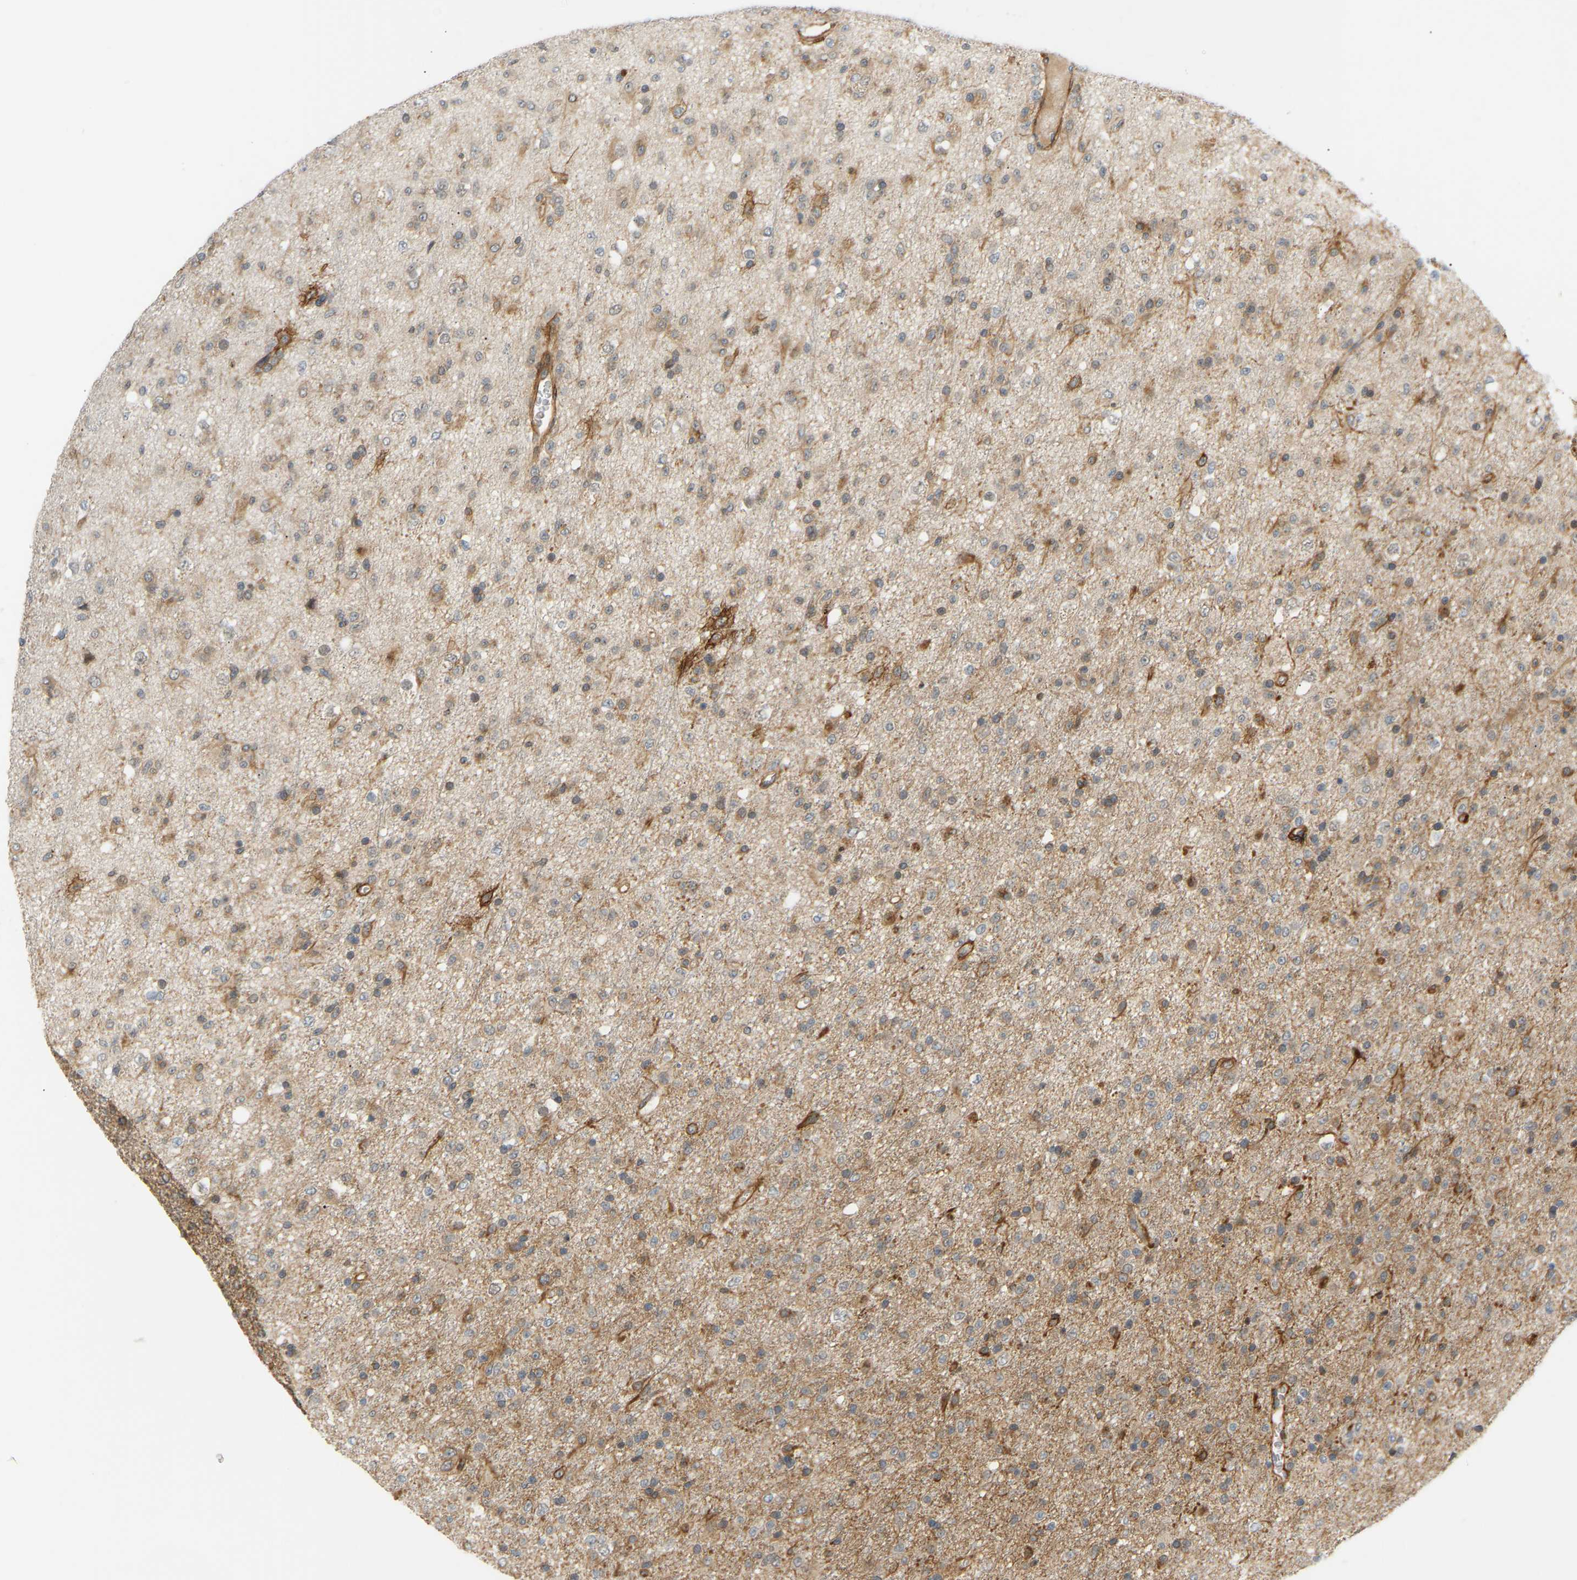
{"staining": {"intensity": "moderate", "quantity": "25%-75%", "location": "cytoplasmic/membranous"}, "tissue": "glioma", "cell_type": "Tumor cells", "image_type": "cancer", "snomed": [{"axis": "morphology", "description": "Glioma, malignant, Low grade"}, {"axis": "topography", "description": "Brain"}], "caption": "Immunohistochemistry (IHC) photomicrograph of neoplastic tissue: human glioma stained using immunohistochemistry (IHC) shows medium levels of moderate protein expression localized specifically in the cytoplasmic/membranous of tumor cells, appearing as a cytoplasmic/membranous brown color.", "gene": "PLCG2", "patient": {"sex": "male", "age": 65}}